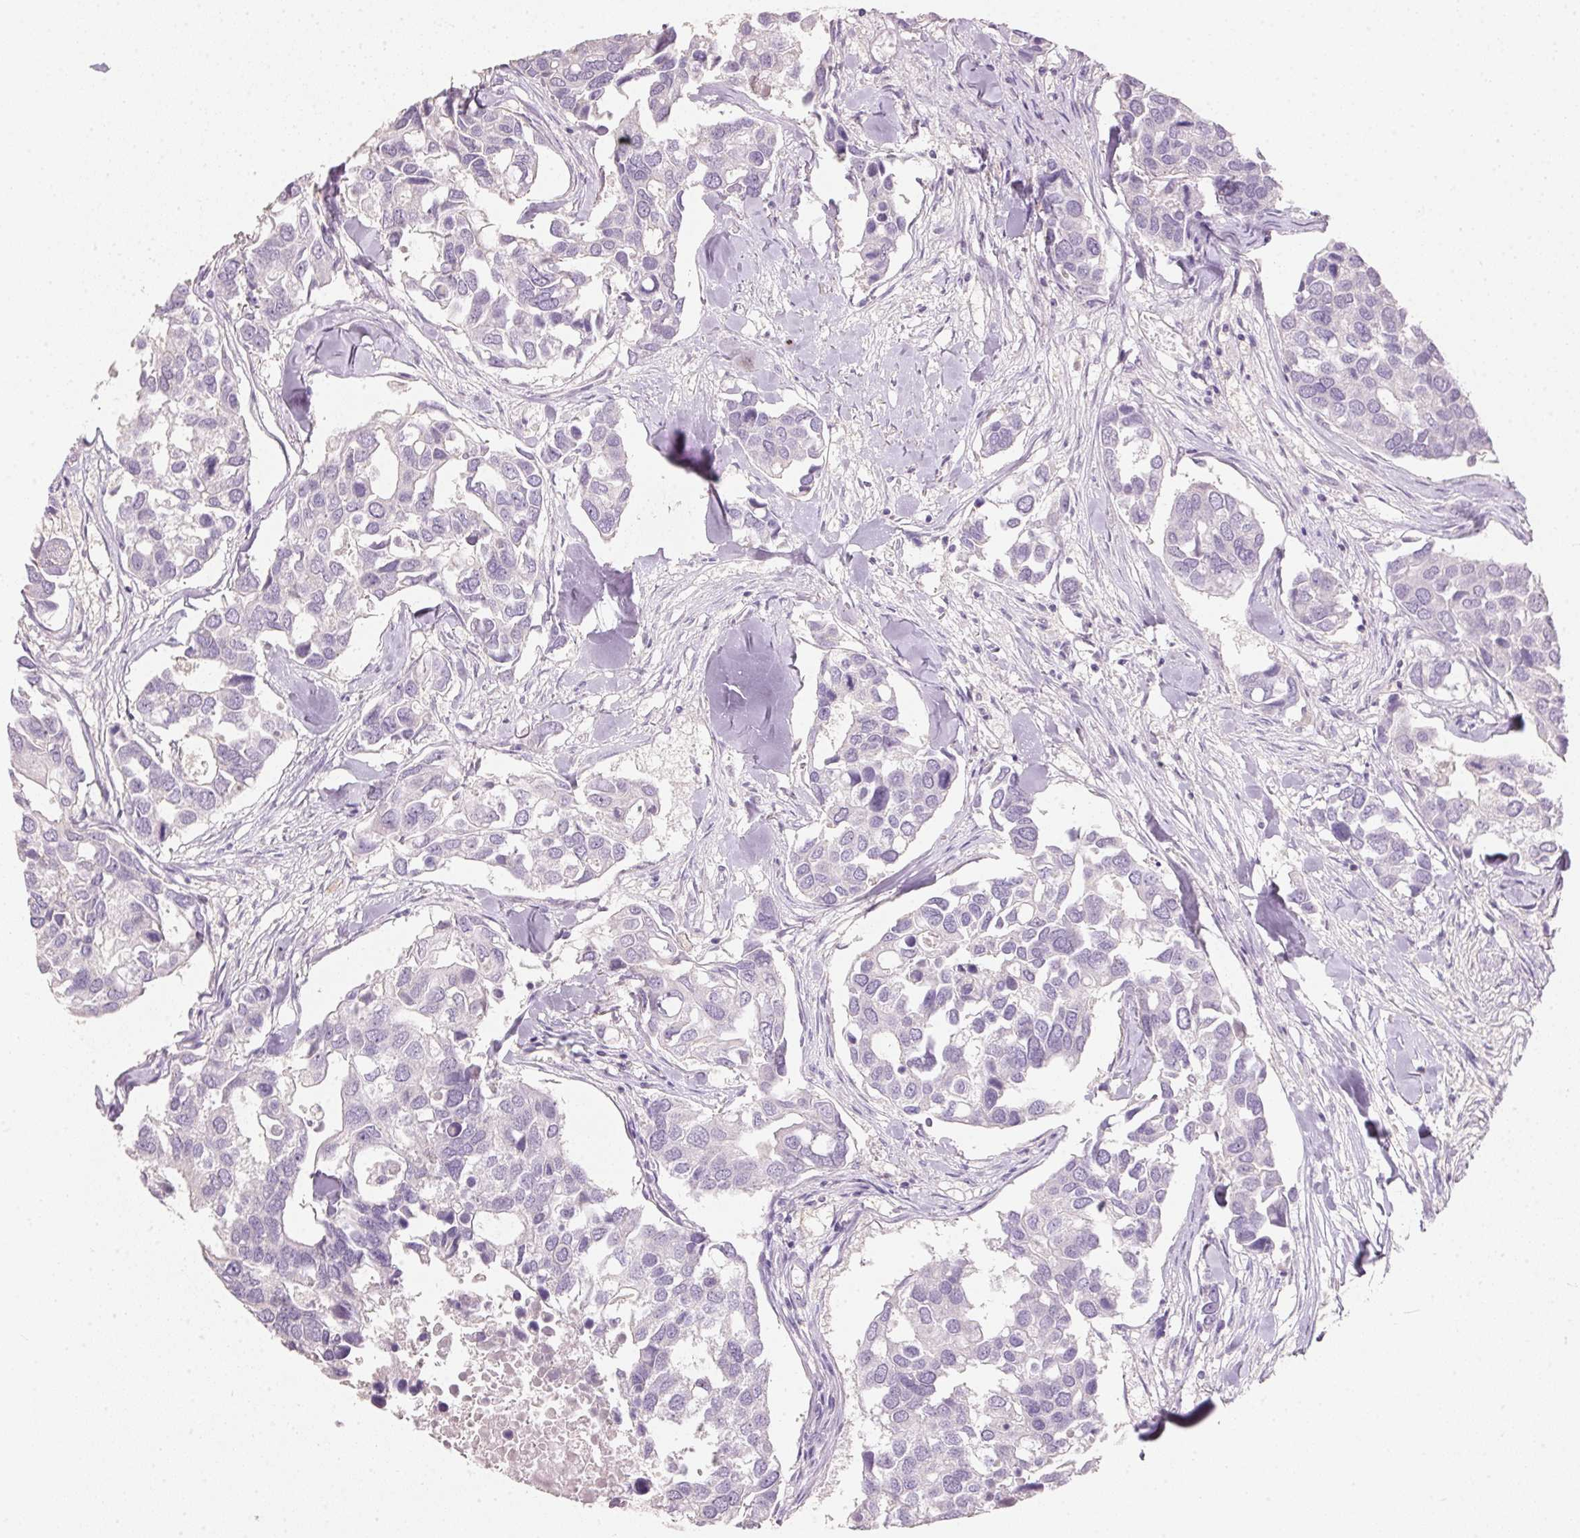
{"staining": {"intensity": "negative", "quantity": "none", "location": "none"}, "tissue": "breast cancer", "cell_type": "Tumor cells", "image_type": "cancer", "snomed": [{"axis": "morphology", "description": "Duct carcinoma"}, {"axis": "topography", "description": "Breast"}], "caption": "Immunohistochemistry histopathology image of neoplastic tissue: human breast cancer stained with DAB displays no significant protein positivity in tumor cells.", "gene": "HSD17B1", "patient": {"sex": "female", "age": 83}}